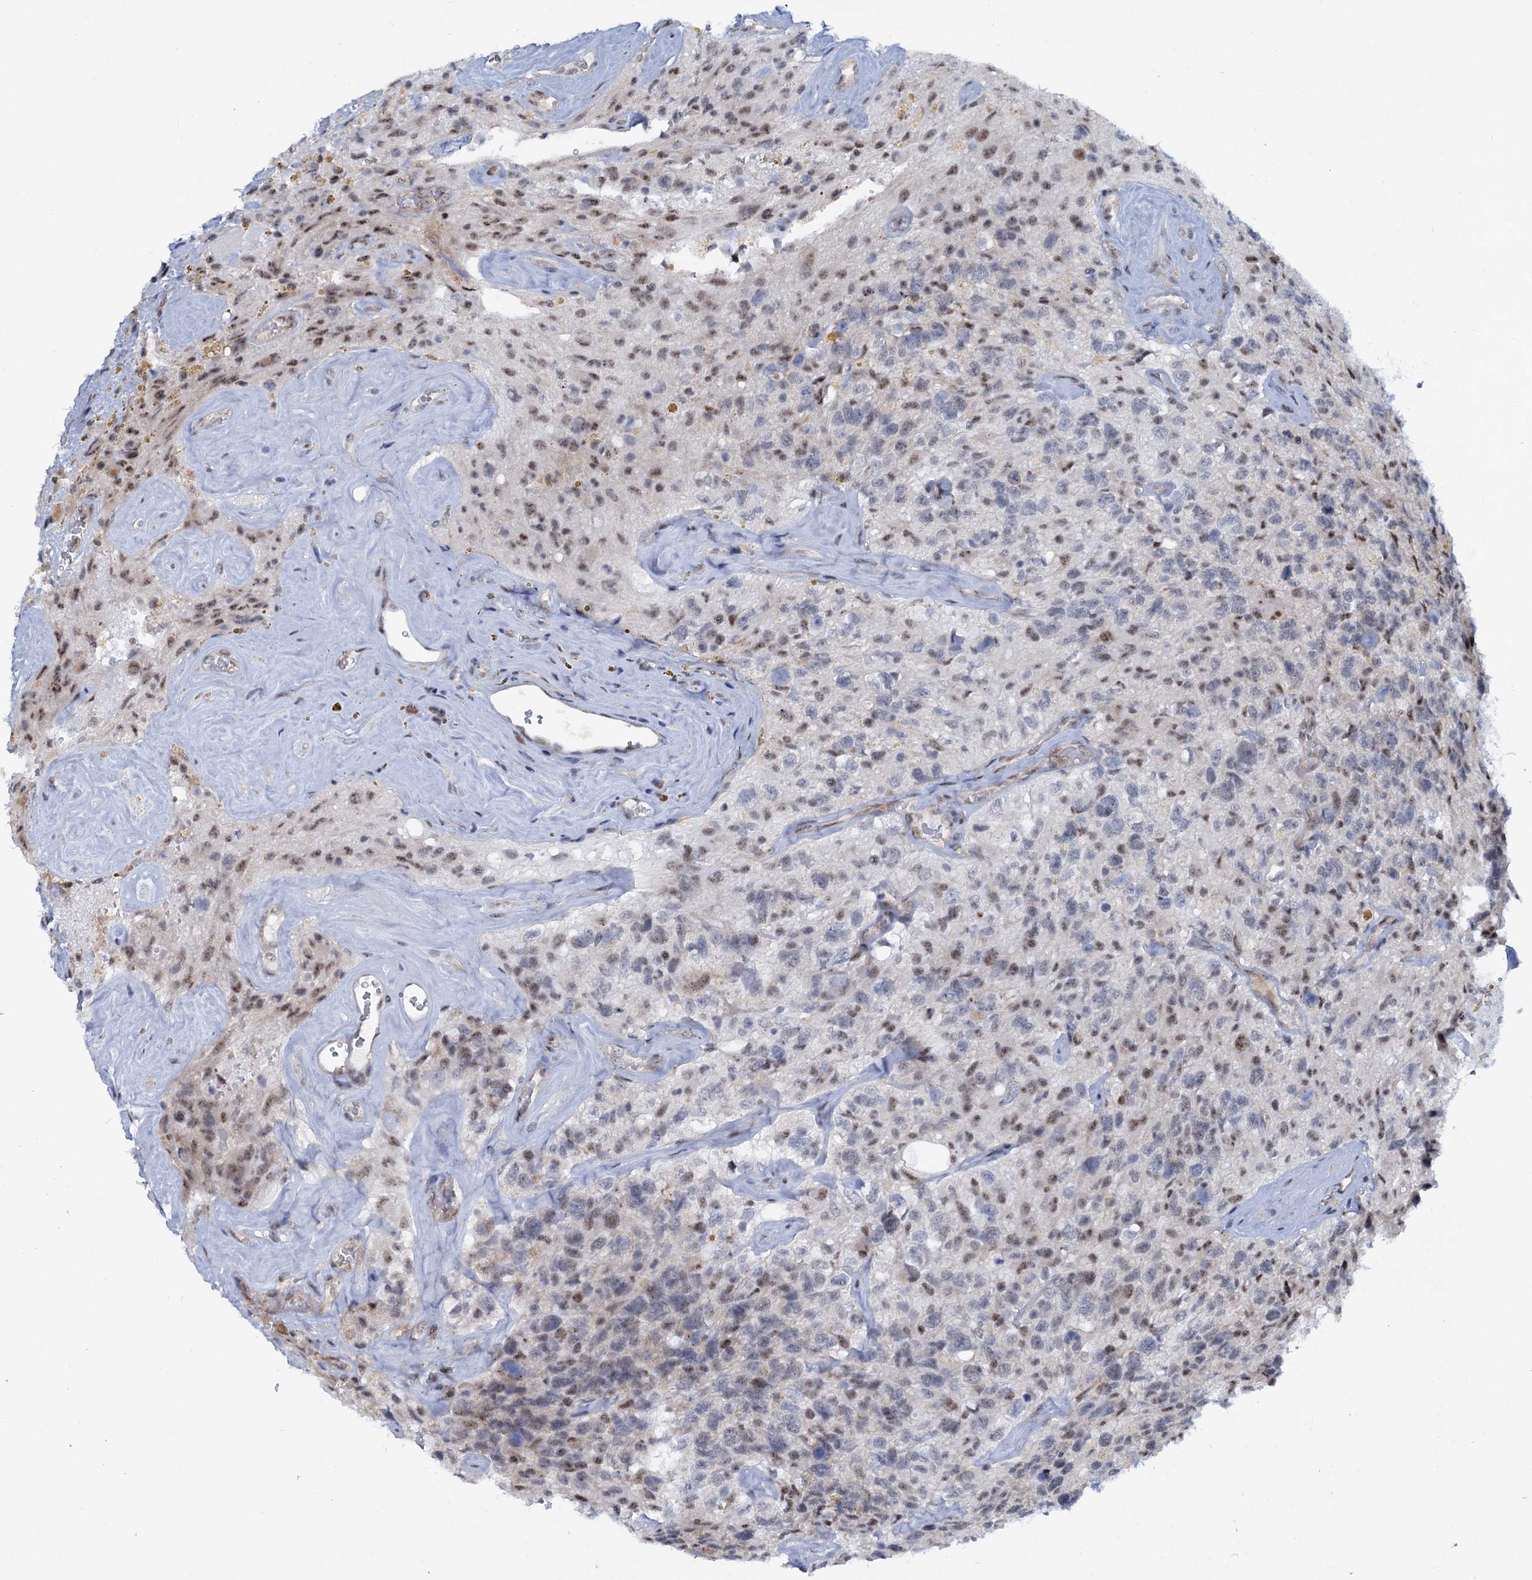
{"staining": {"intensity": "weak", "quantity": "<25%", "location": "nuclear"}, "tissue": "glioma", "cell_type": "Tumor cells", "image_type": "cancer", "snomed": [{"axis": "morphology", "description": "Glioma, malignant, High grade"}, {"axis": "topography", "description": "Brain"}], "caption": "An image of human glioma is negative for staining in tumor cells. (DAB (3,3'-diaminobenzidine) immunohistochemistry (IHC), high magnification).", "gene": "SREK1", "patient": {"sex": "male", "age": 69}}